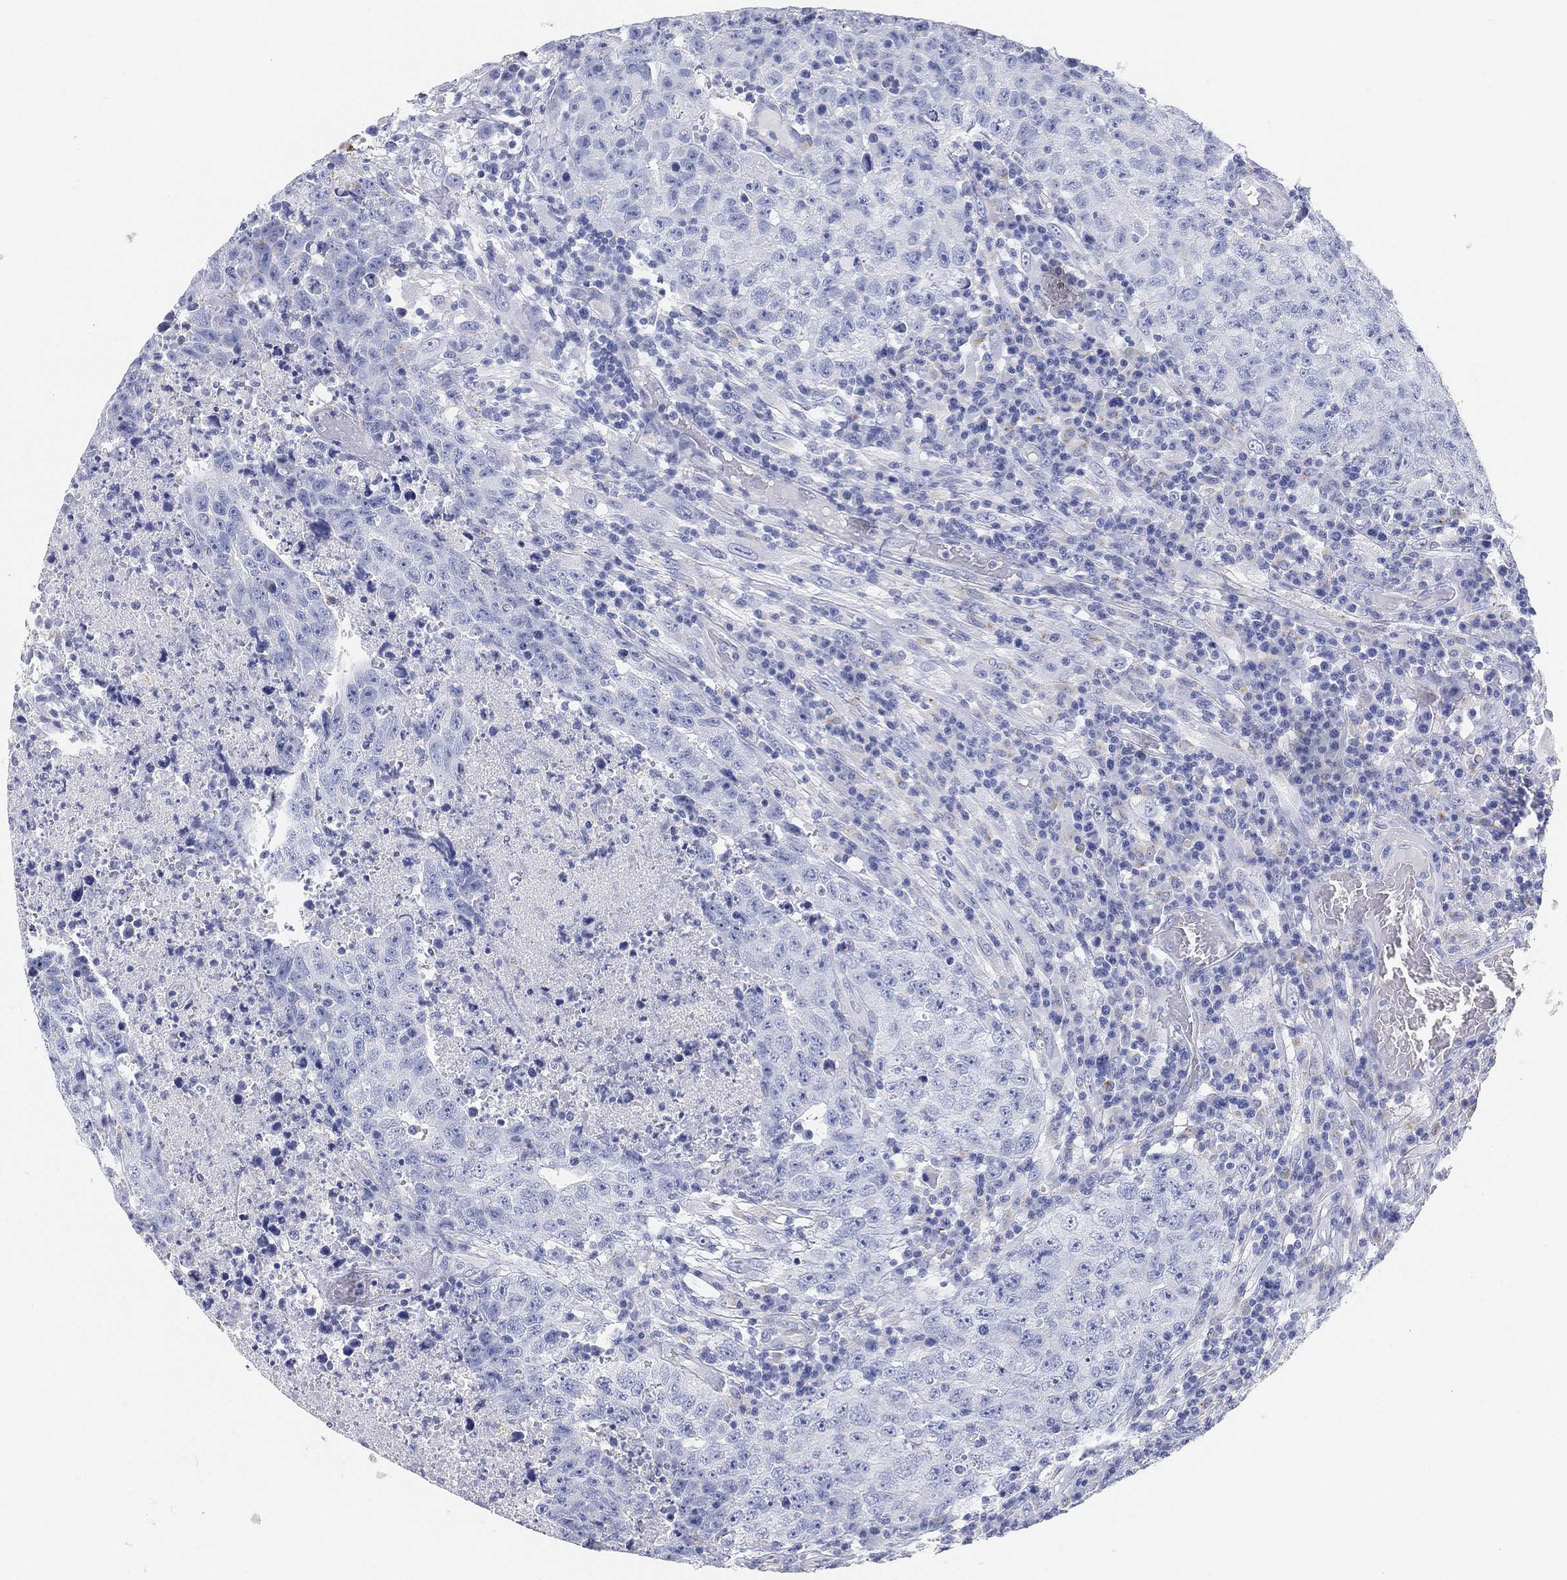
{"staining": {"intensity": "negative", "quantity": "none", "location": "none"}, "tissue": "testis cancer", "cell_type": "Tumor cells", "image_type": "cancer", "snomed": [{"axis": "morphology", "description": "Necrosis, NOS"}, {"axis": "morphology", "description": "Carcinoma, Embryonal, NOS"}, {"axis": "topography", "description": "Testis"}], "caption": "An immunohistochemistry (IHC) photomicrograph of testis cancer is shown. There is no staining in tumor cells of testis cancer.", "gene": "GPR61", "patient": {"sex": "male", "age": 19}}